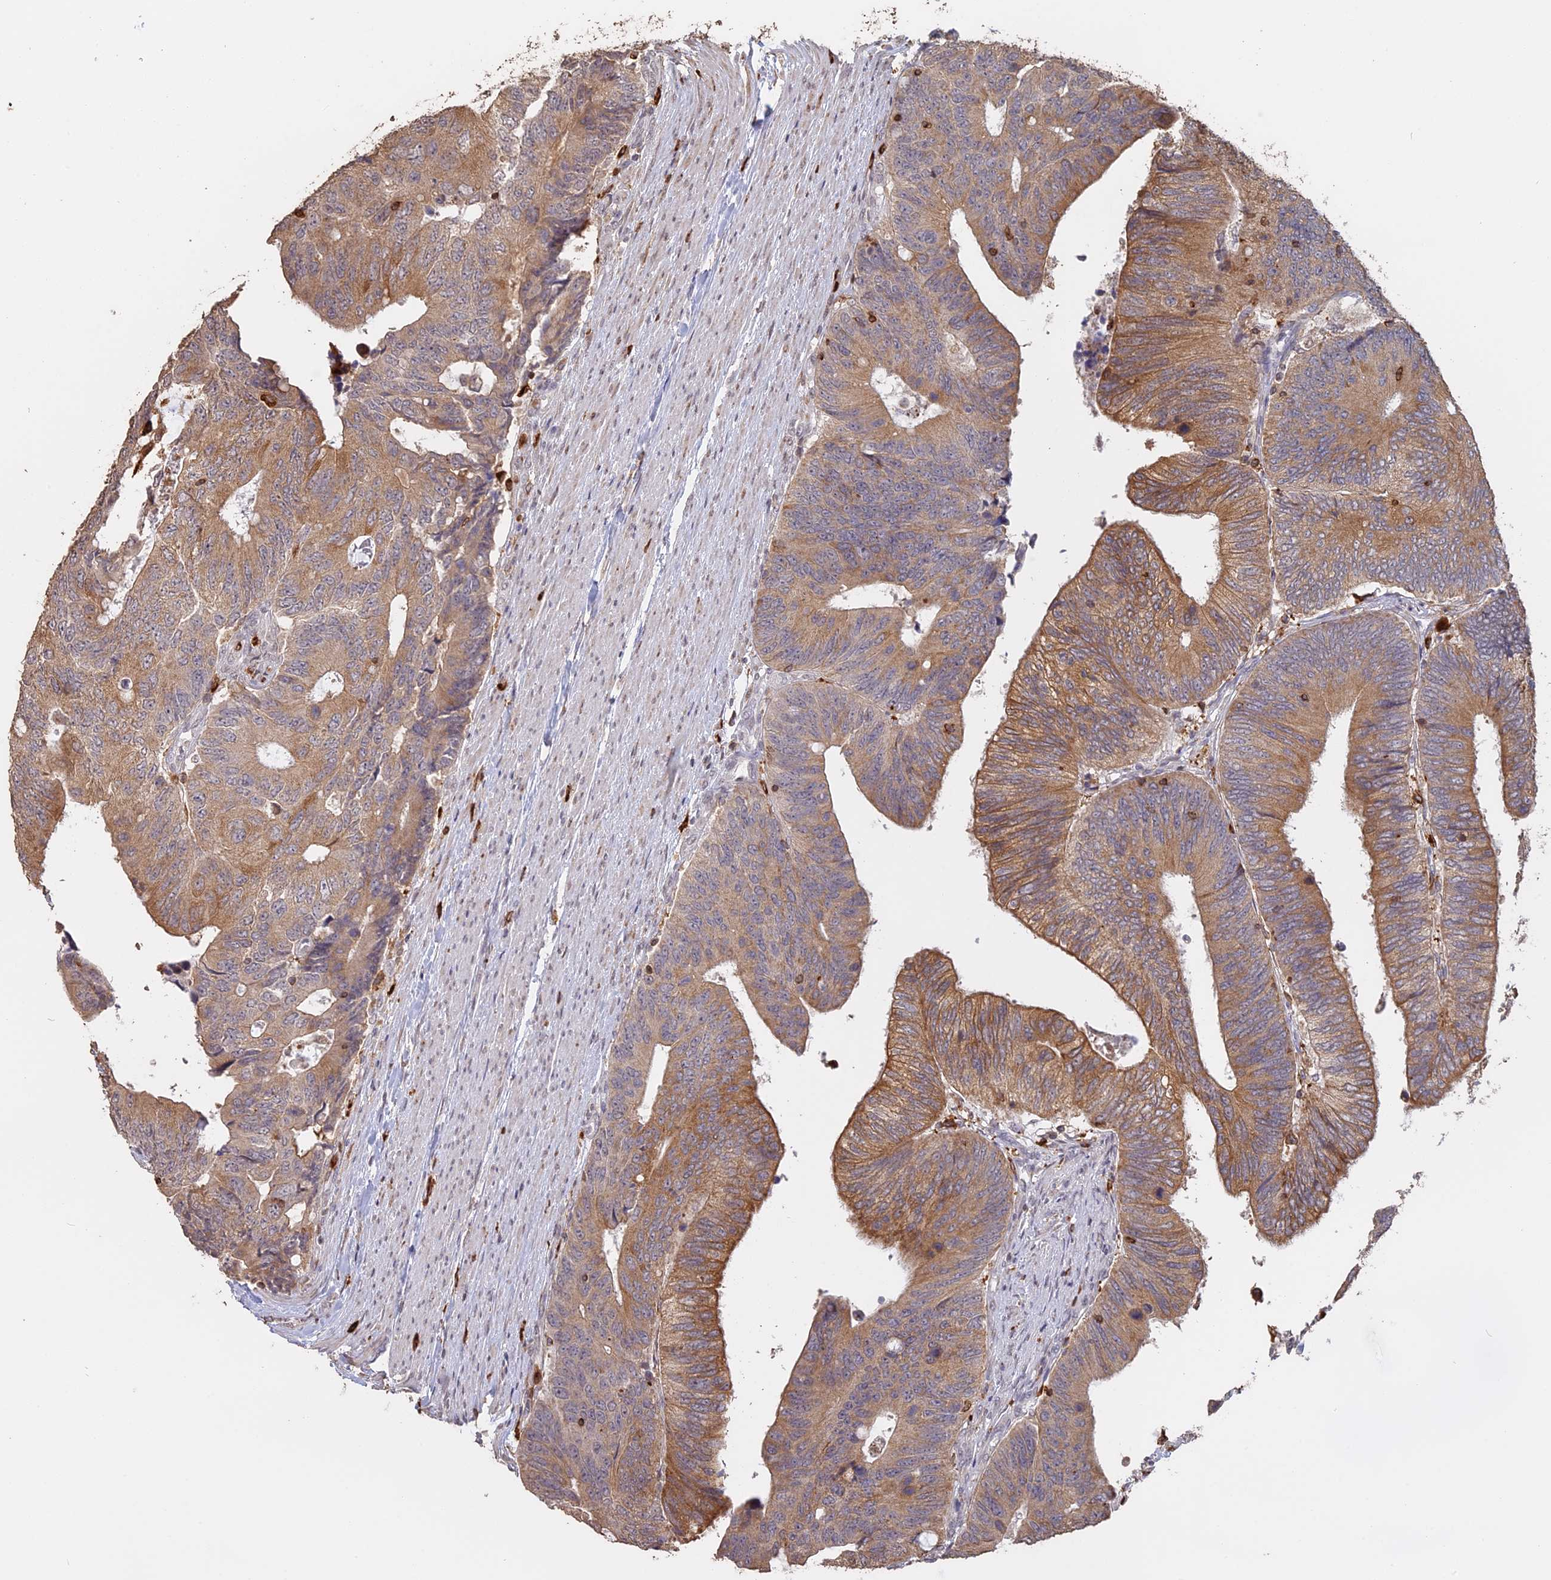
{"staining": {"intensity": "moderate", "quantity": ">75%", "location": "cytoplasmic/membranous"}, "tissue": "colorectal cancer", "cell_type": "Tumor cells", "image_type": "cancer", "snomed": [{"axis": "morphology", "description": "Adenocarcinoma, NOS"}, {"axis": "topography", "description": "Colon"}], "caption": "This image exhibits immunohistochemistry (IHC) staining of colorectal adenocarcinoma, with medium moderate cytoplasmic/membranous staining in approximately >75% of tumor cells.", "gene": "APOBR", "patient": {"sex": "male", "age": 87}}